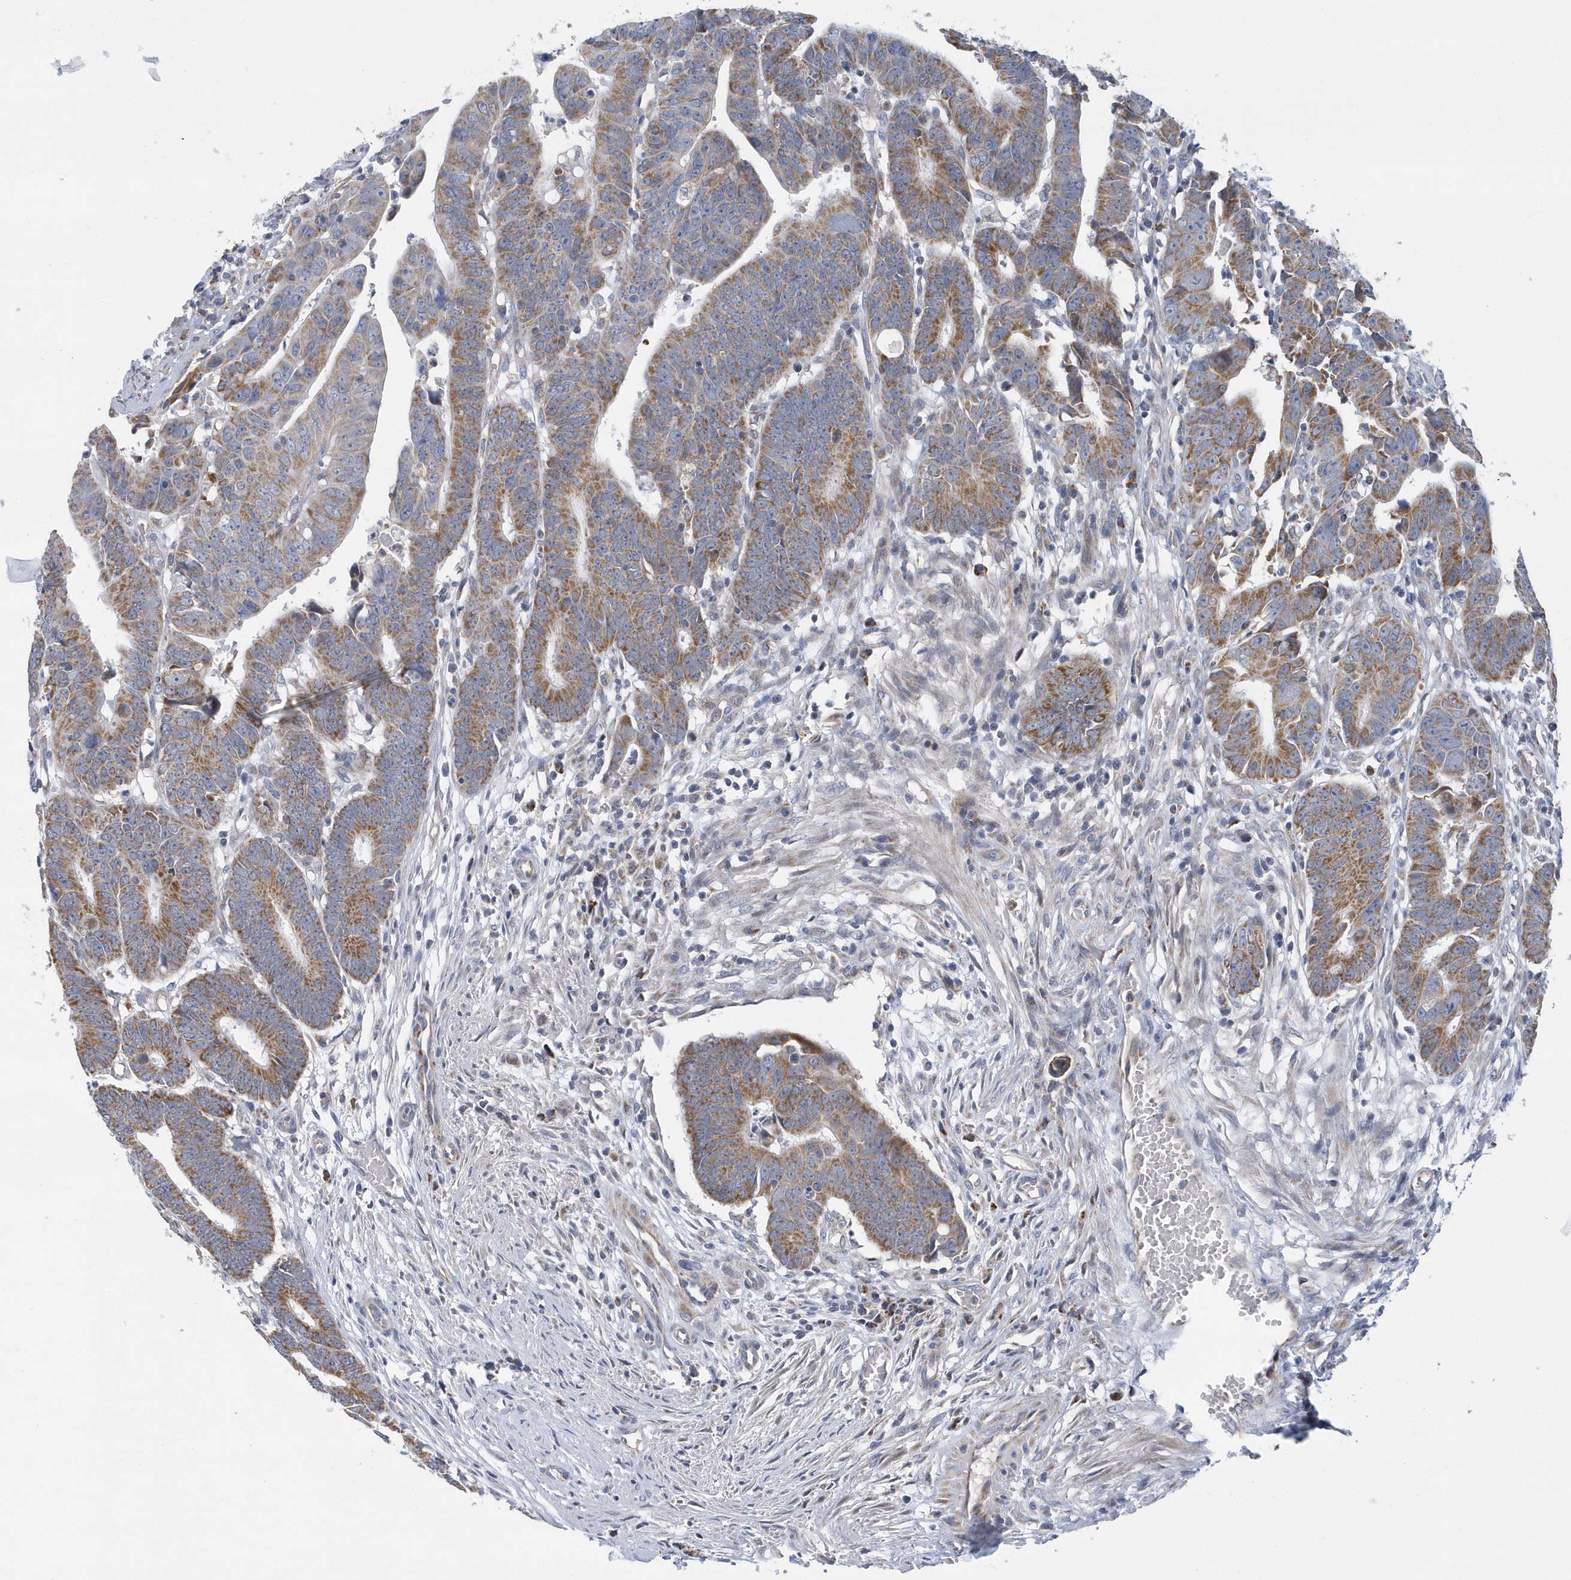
{"staining": {"intensity": "moderate", "quantity": ">75%", "location": "cytoplasmic/membranous"}, "tissue": "colorectal cancer", "cell_type": "Tumor cells", "image_type": "cancer", "snomed": [{"axis": "morphology", "description": "Adenocarcinoma, NOS"}, {"axis": "topography", "description": "Rectum"}], "caption": "This histopathology image displays immunohistochemistry (IHC) staining of human colorectal cancer, with medium moderate cytoplasmic/membranous expression in approximately >75% of tumor cells.", "gene": "VWA5B2", "patient": {"sex": "female", "age": 65}}